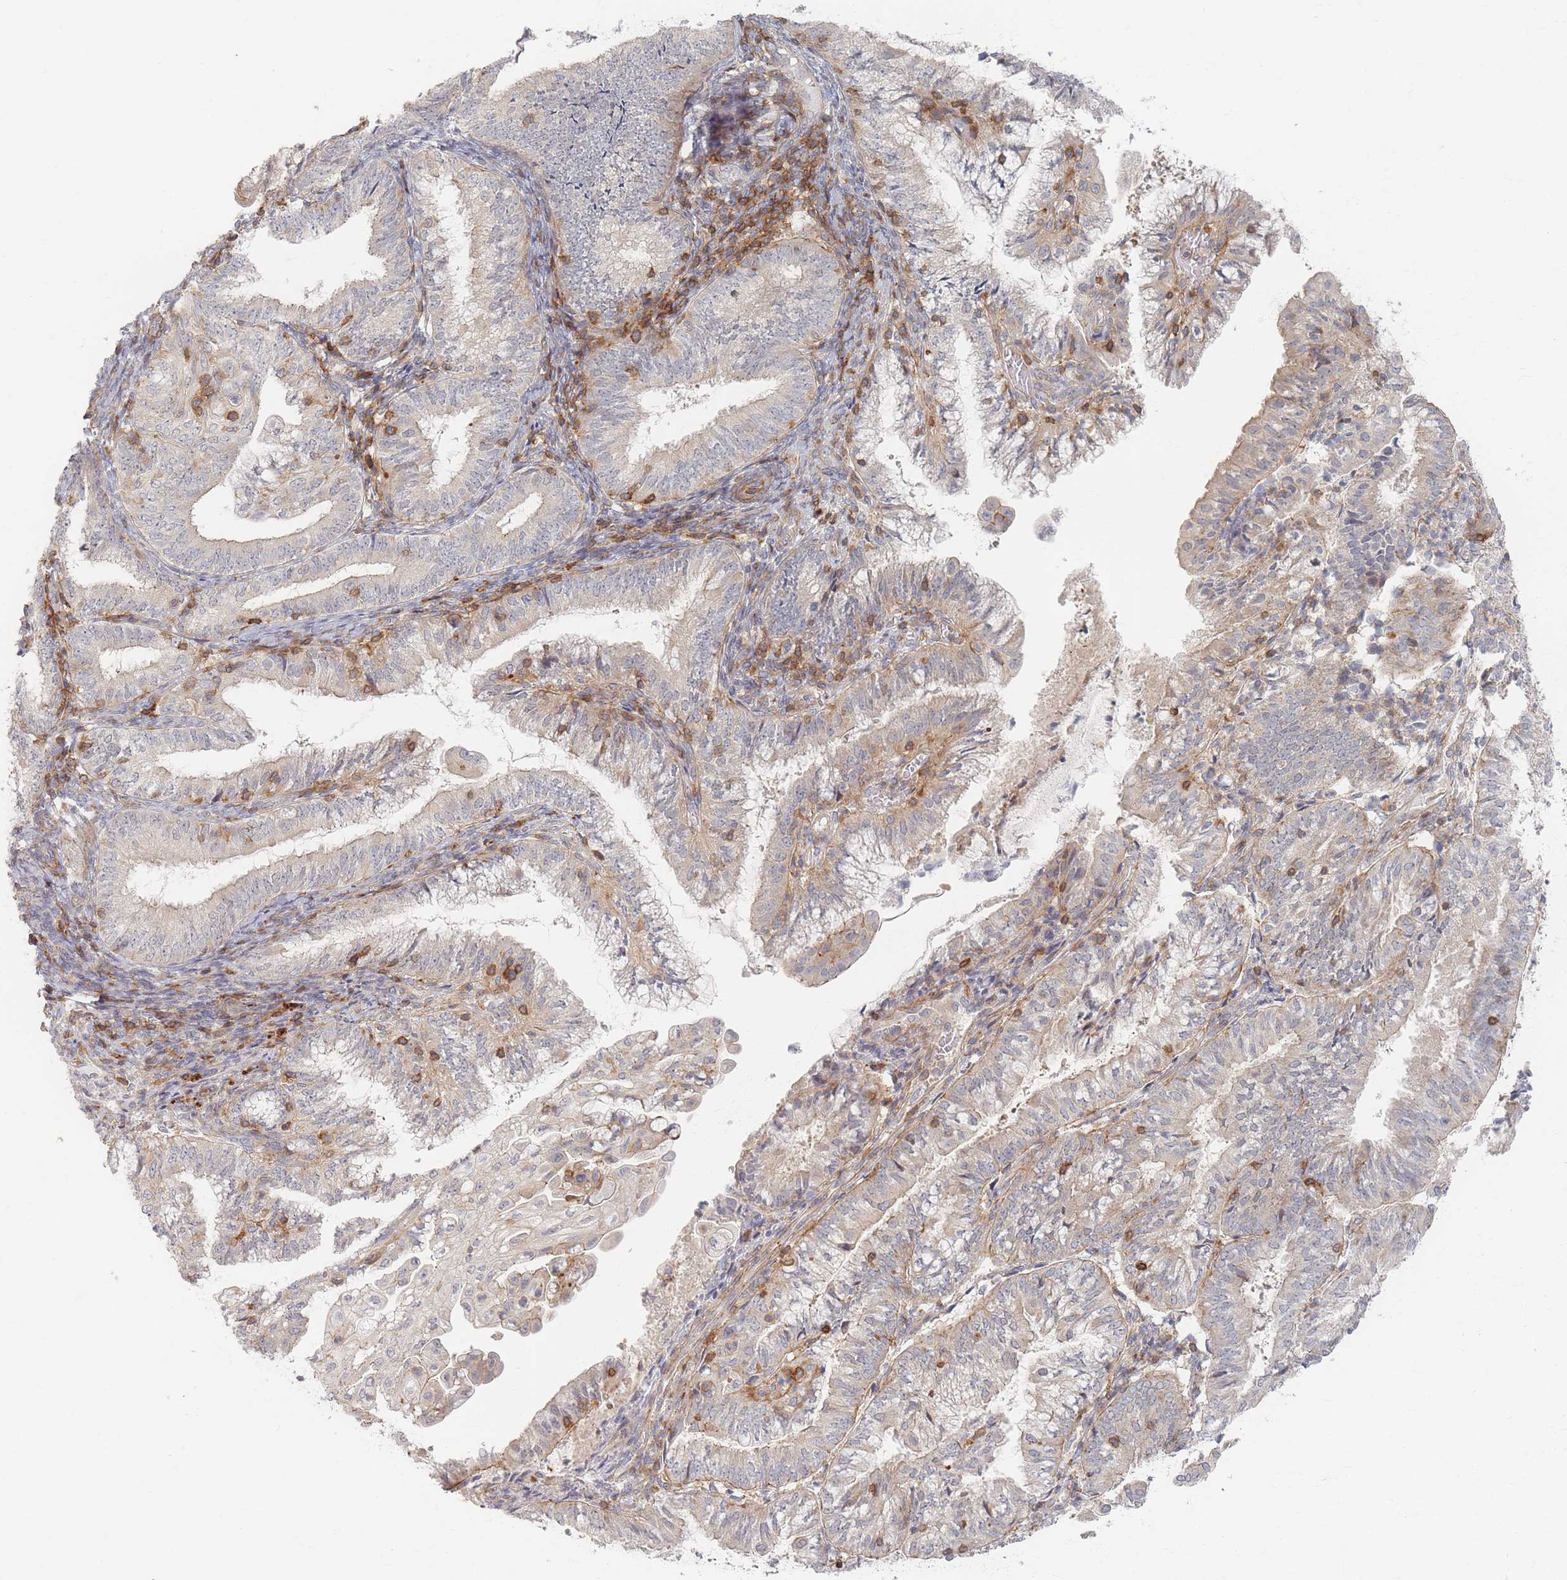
{"staining": {"intensity": "weak", "quantity": "<25%", "location": "cytoplasmic/membranous"}, "tissue": "endometrial cancer", "cell_type": "Tumor cells", "image_type": "cancer", "snomed": [{"axis": "morphology", "description": "Adenocarcinoma, NOS"}, {"axis": "topography", "description": "Endometrium"}], "caption": "Immunohistochemistry histopathology image of endometrial cancer stained for a protein (brown), which demonstrates no positivity in tumor cells. (Brightfield microscopy of DAB (3,3'-diaminobenzidine) immunohistochemistry (IHC) at high magnification).", "gene": "ZNF852", "patient": {"sex": "female", "age": 55}}